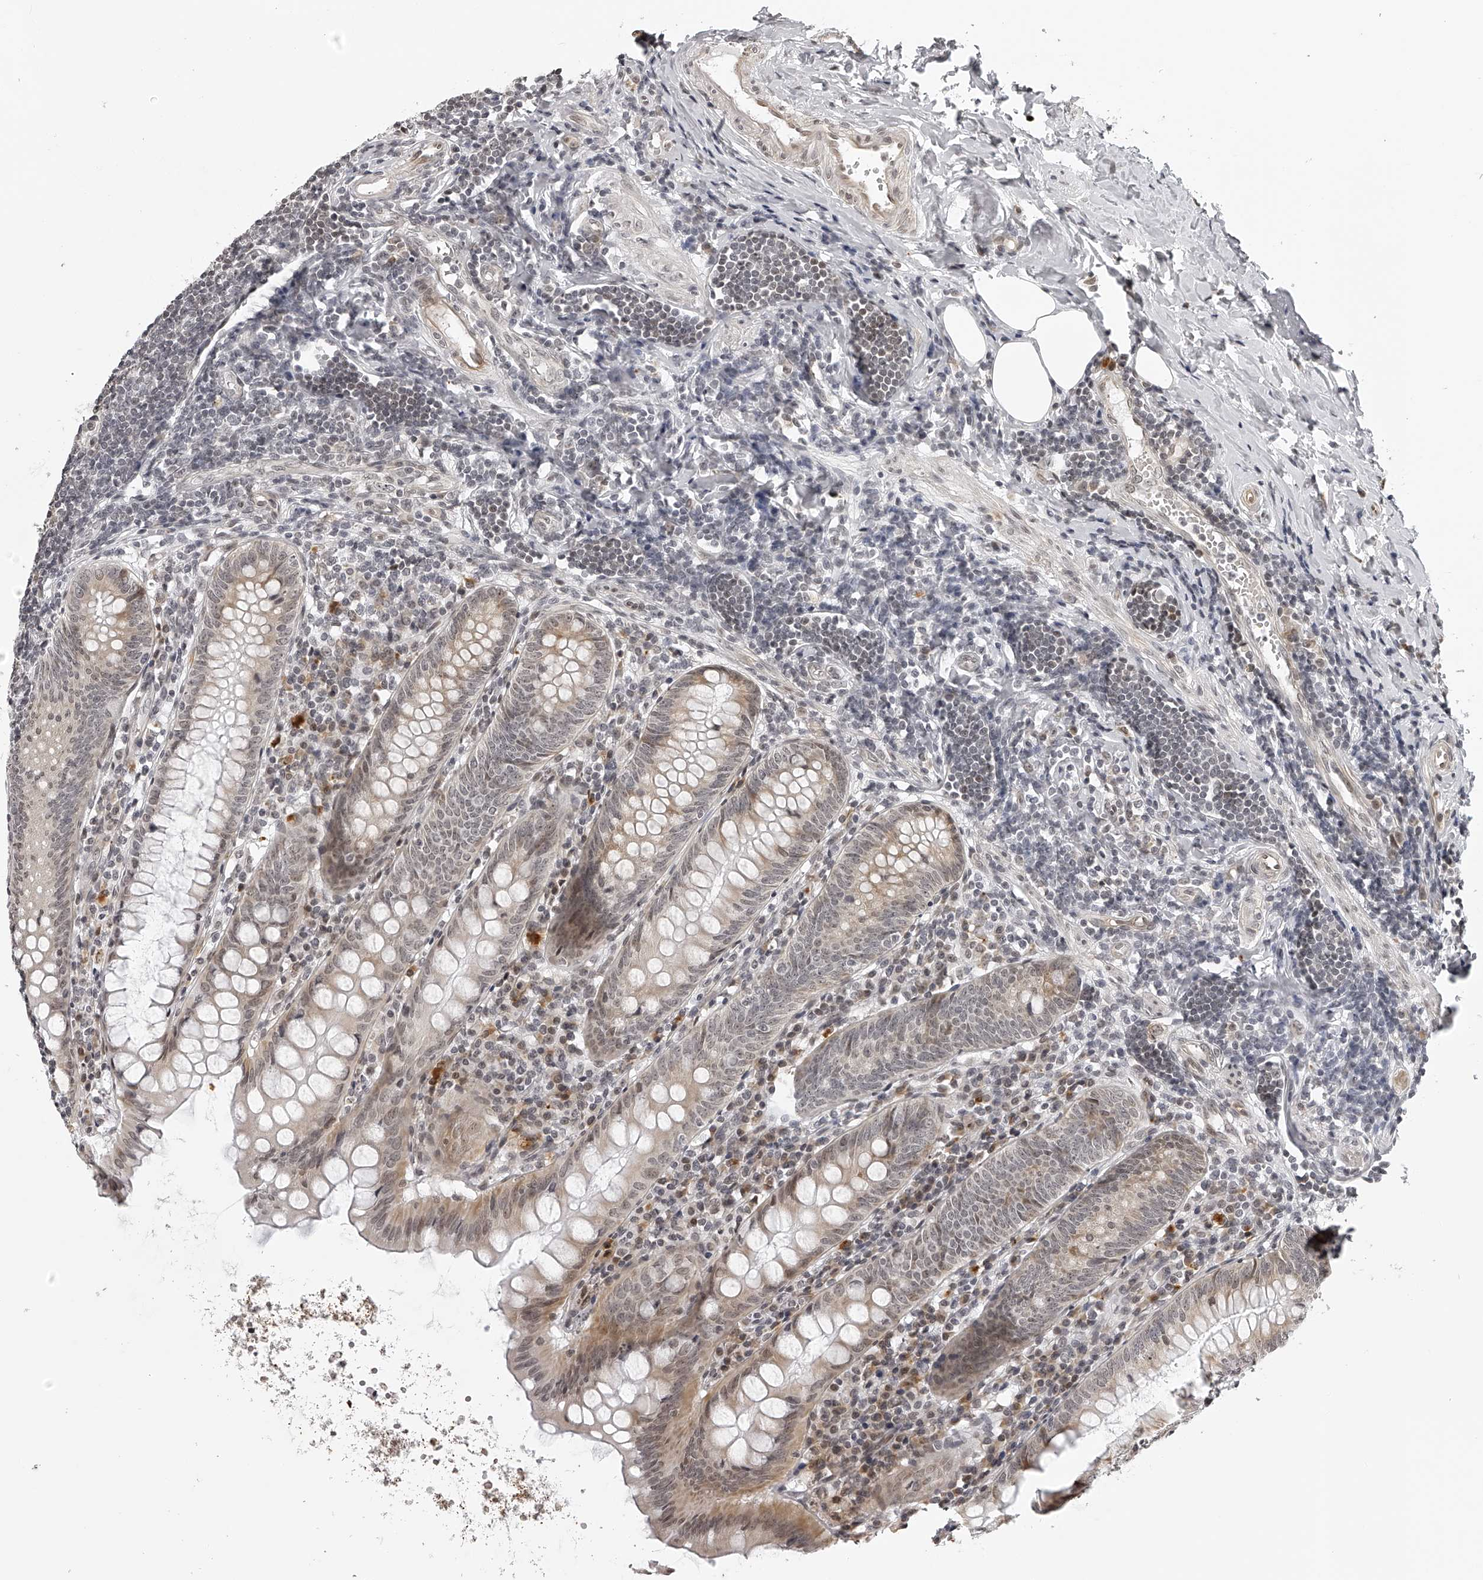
{"staining": {"intensity": "weak", "quantity": "25%-75%", "location": "cytoplasmic/membranous,nuclear"}, "tissue": "appendix", "cell_type": "Glandular cells", "image_type": "normal", "snomed": [{"axis": "morphology", "description": "Normal tissue, NOS"}, {"axis": "topography", "description": "Appendix"}], "caption": "A micrograph of appendix stained for a protein shows weak cytoplasmic/membranous,nuclear brown staining in glandular cells. (brown staining indicates protein expression, while blue staining denotes nuclei).", "gene": "ODF2L", "patient": {"sex": "female", "age": 54}}